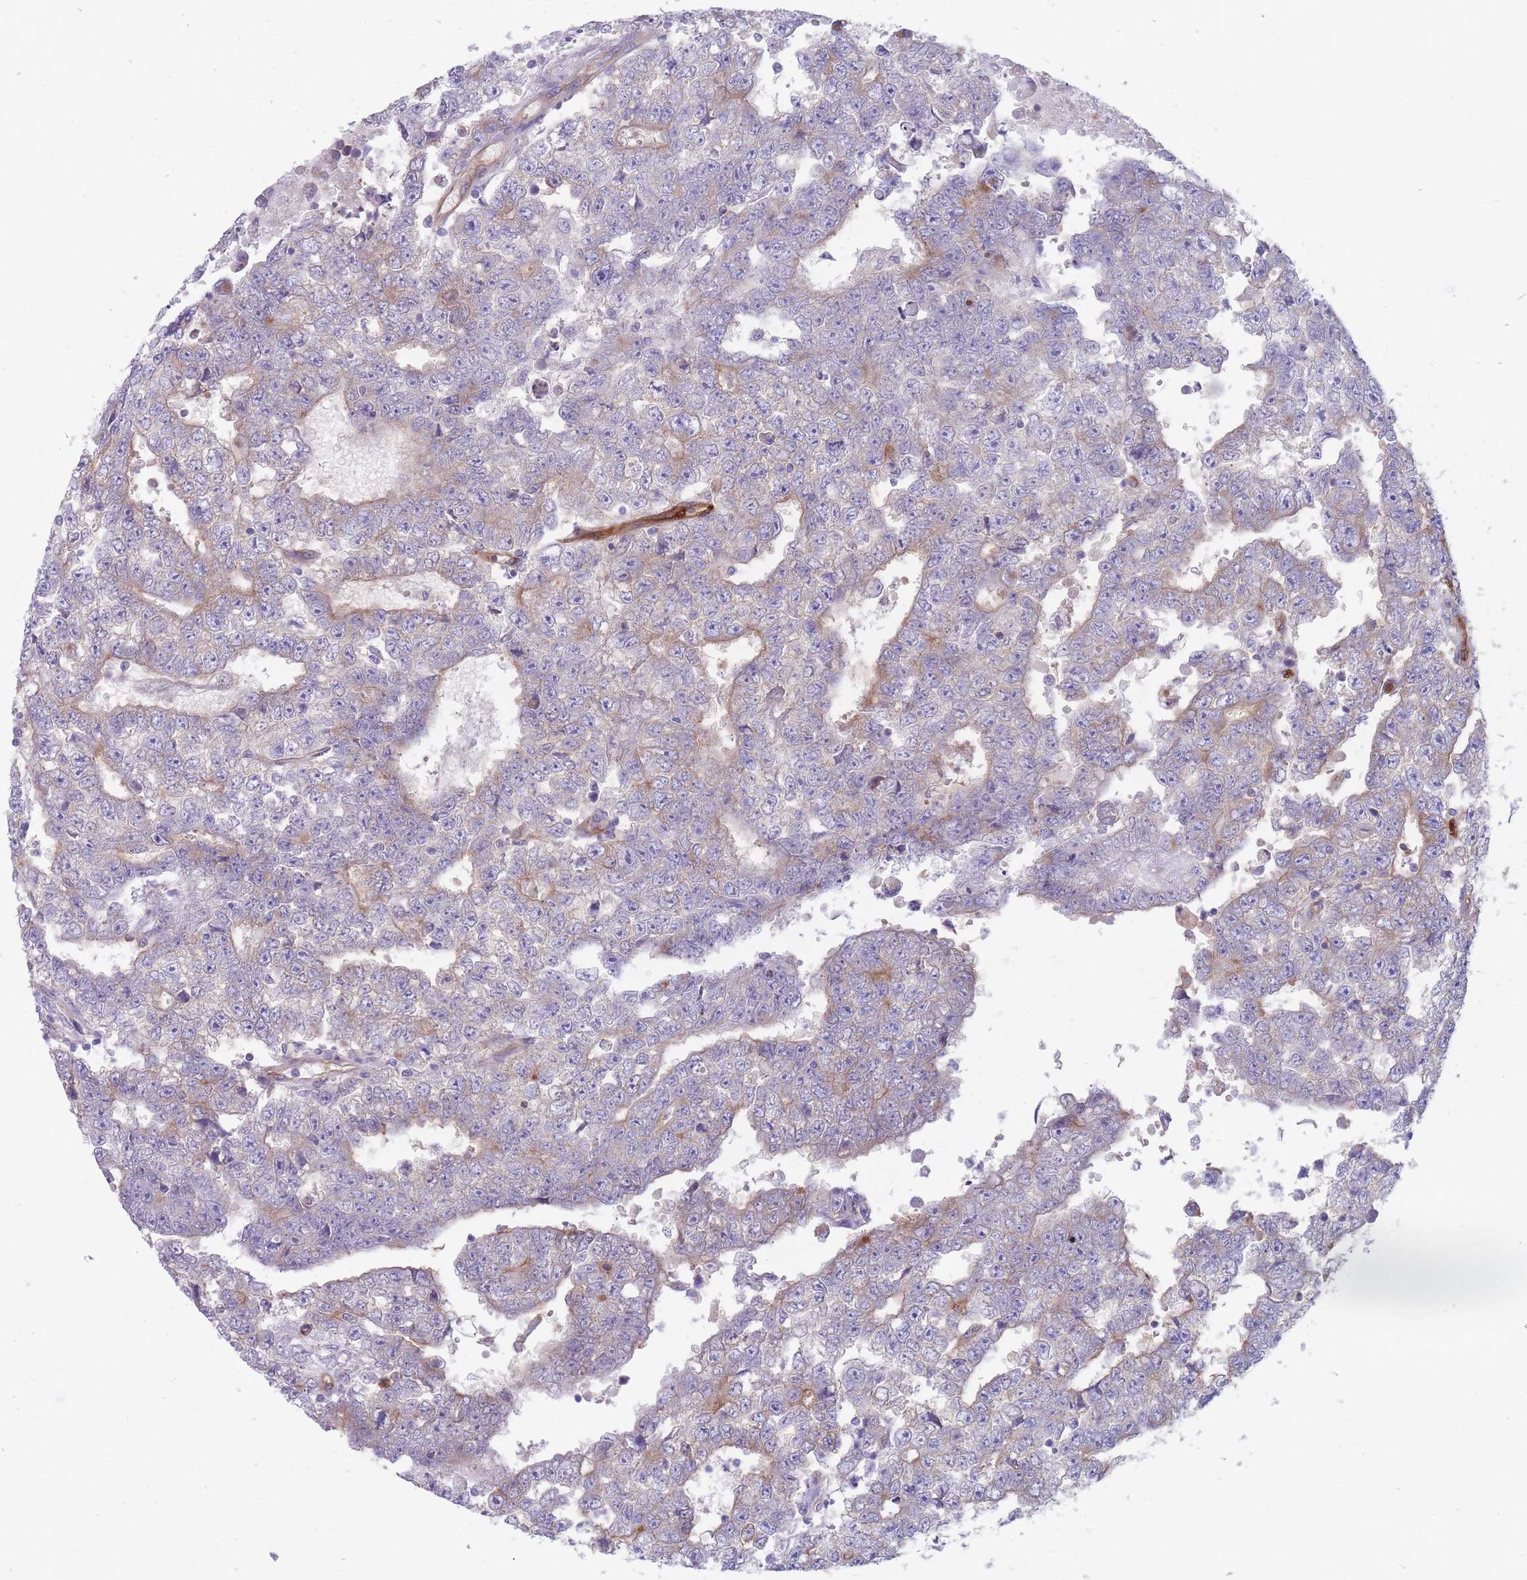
{"staining": {"intensity": "weak", "quantity": "<25%", "location": "cytoplasmic/membranous"}, "tissue": "testis cancer", "cell_type": "Tumor cells", "image_type": "cancer", "snomed": [{"axis": "morphology", "description": "Carcinoma, Embryonal, NOS"}, {"axis": "topography", "description": "Testis"}], "caption": "Testis cancer stained for a protein using IHC demonstrates no staining tumor cells.", "gene": "PLPP1", "patient": {"sex": "male", "age": 25}}